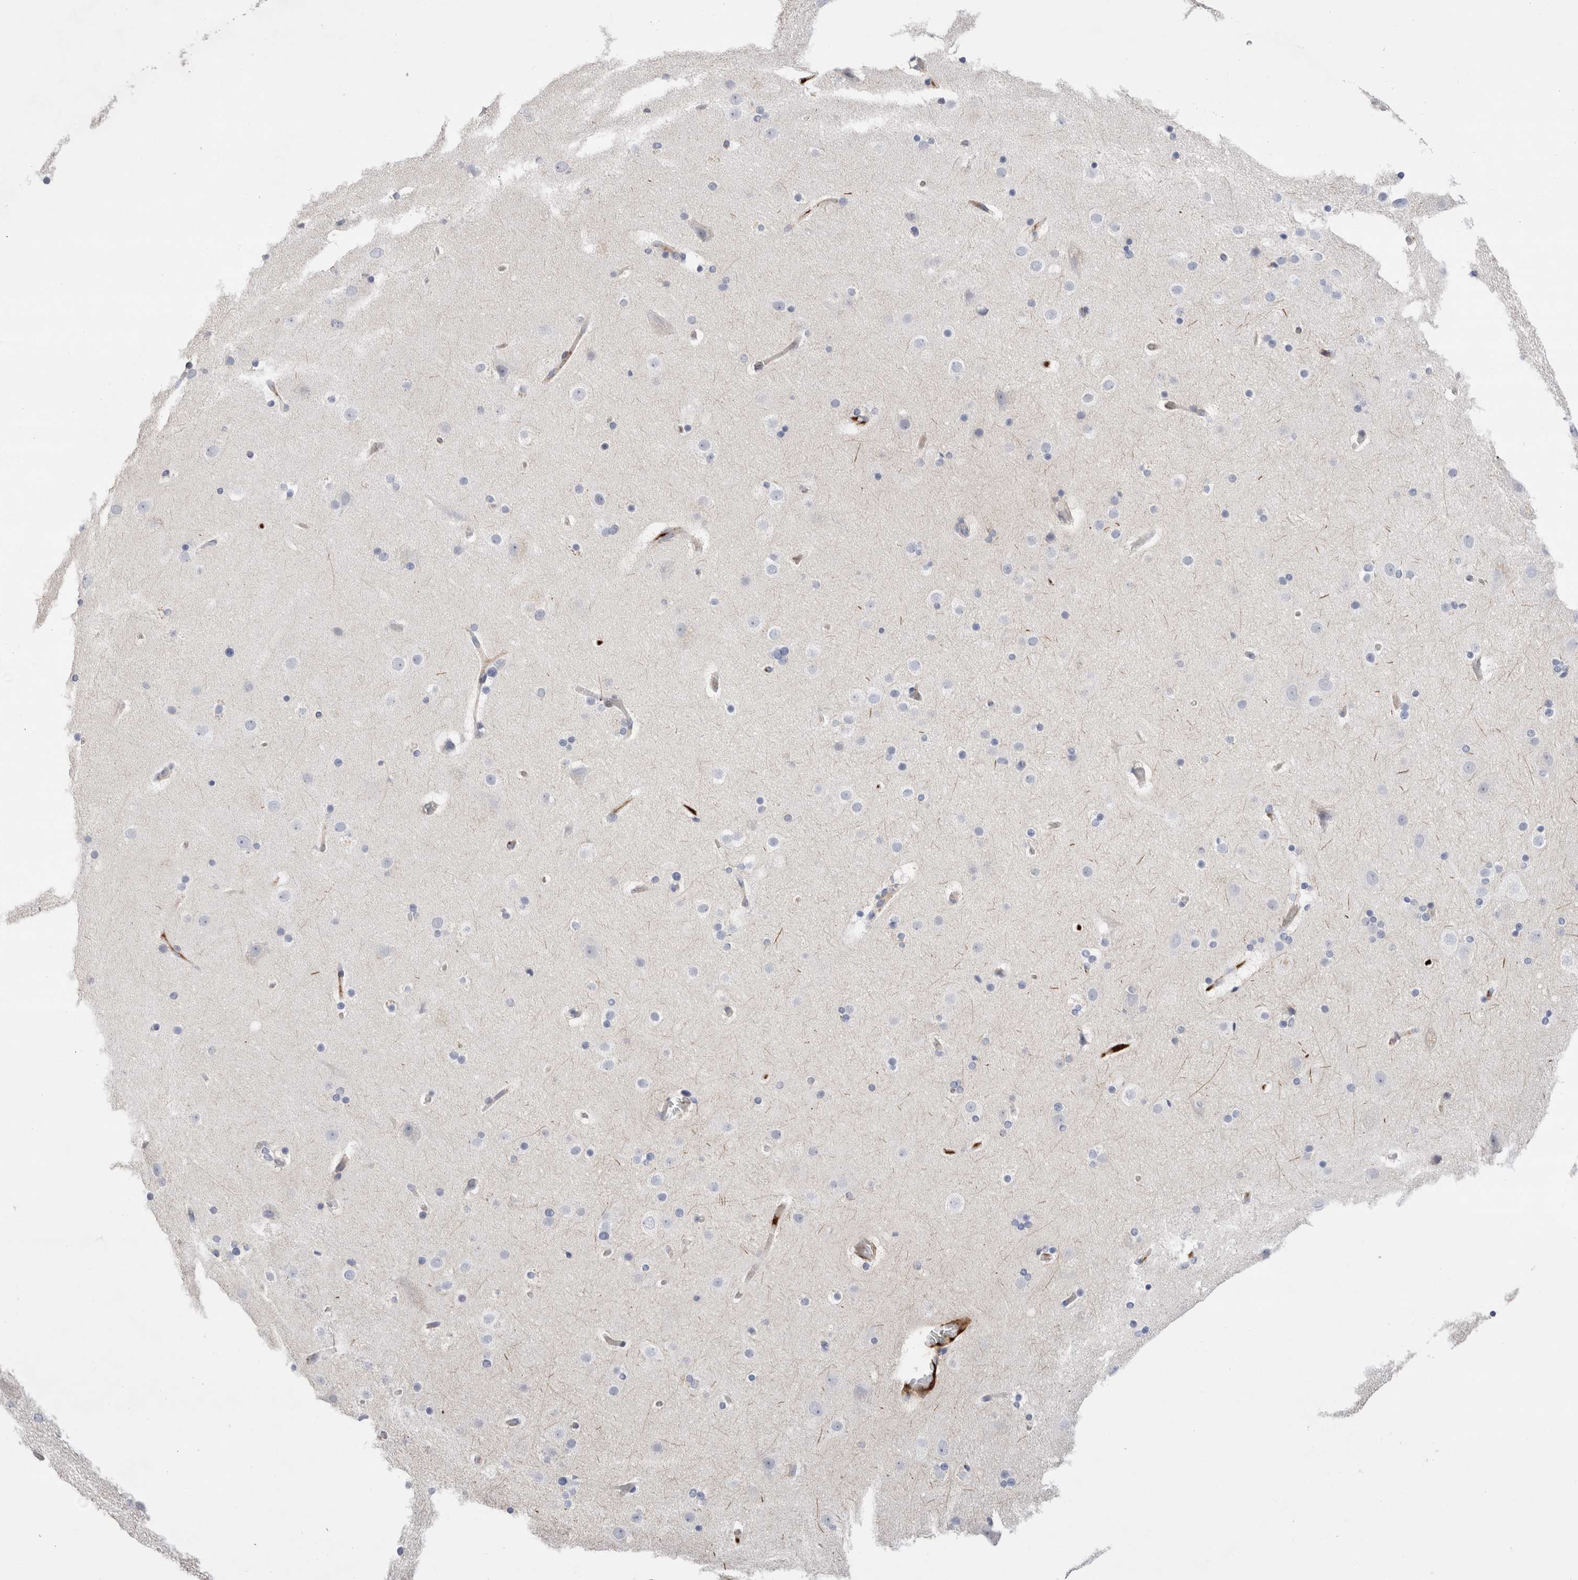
{"staining": {"intensity": "negative", "quantity": "none", "location": "none"}, "tissue": "cerebral cortex", "cell_type": "Endothelial cells", "image_type": "normal", "snomed": [{"axis": "morphology", "description": "Normal tissue, NOS"}, {"axis": "topography", "description": "Cerebral cortex"}], "caption": "This is an immunohistochemistry (IHC) image of normal human cerebral cortex. There is no positivity in endothelial cells.", "gene": "ECHDC2", "patient": {"sex": "male", "age": 57}}